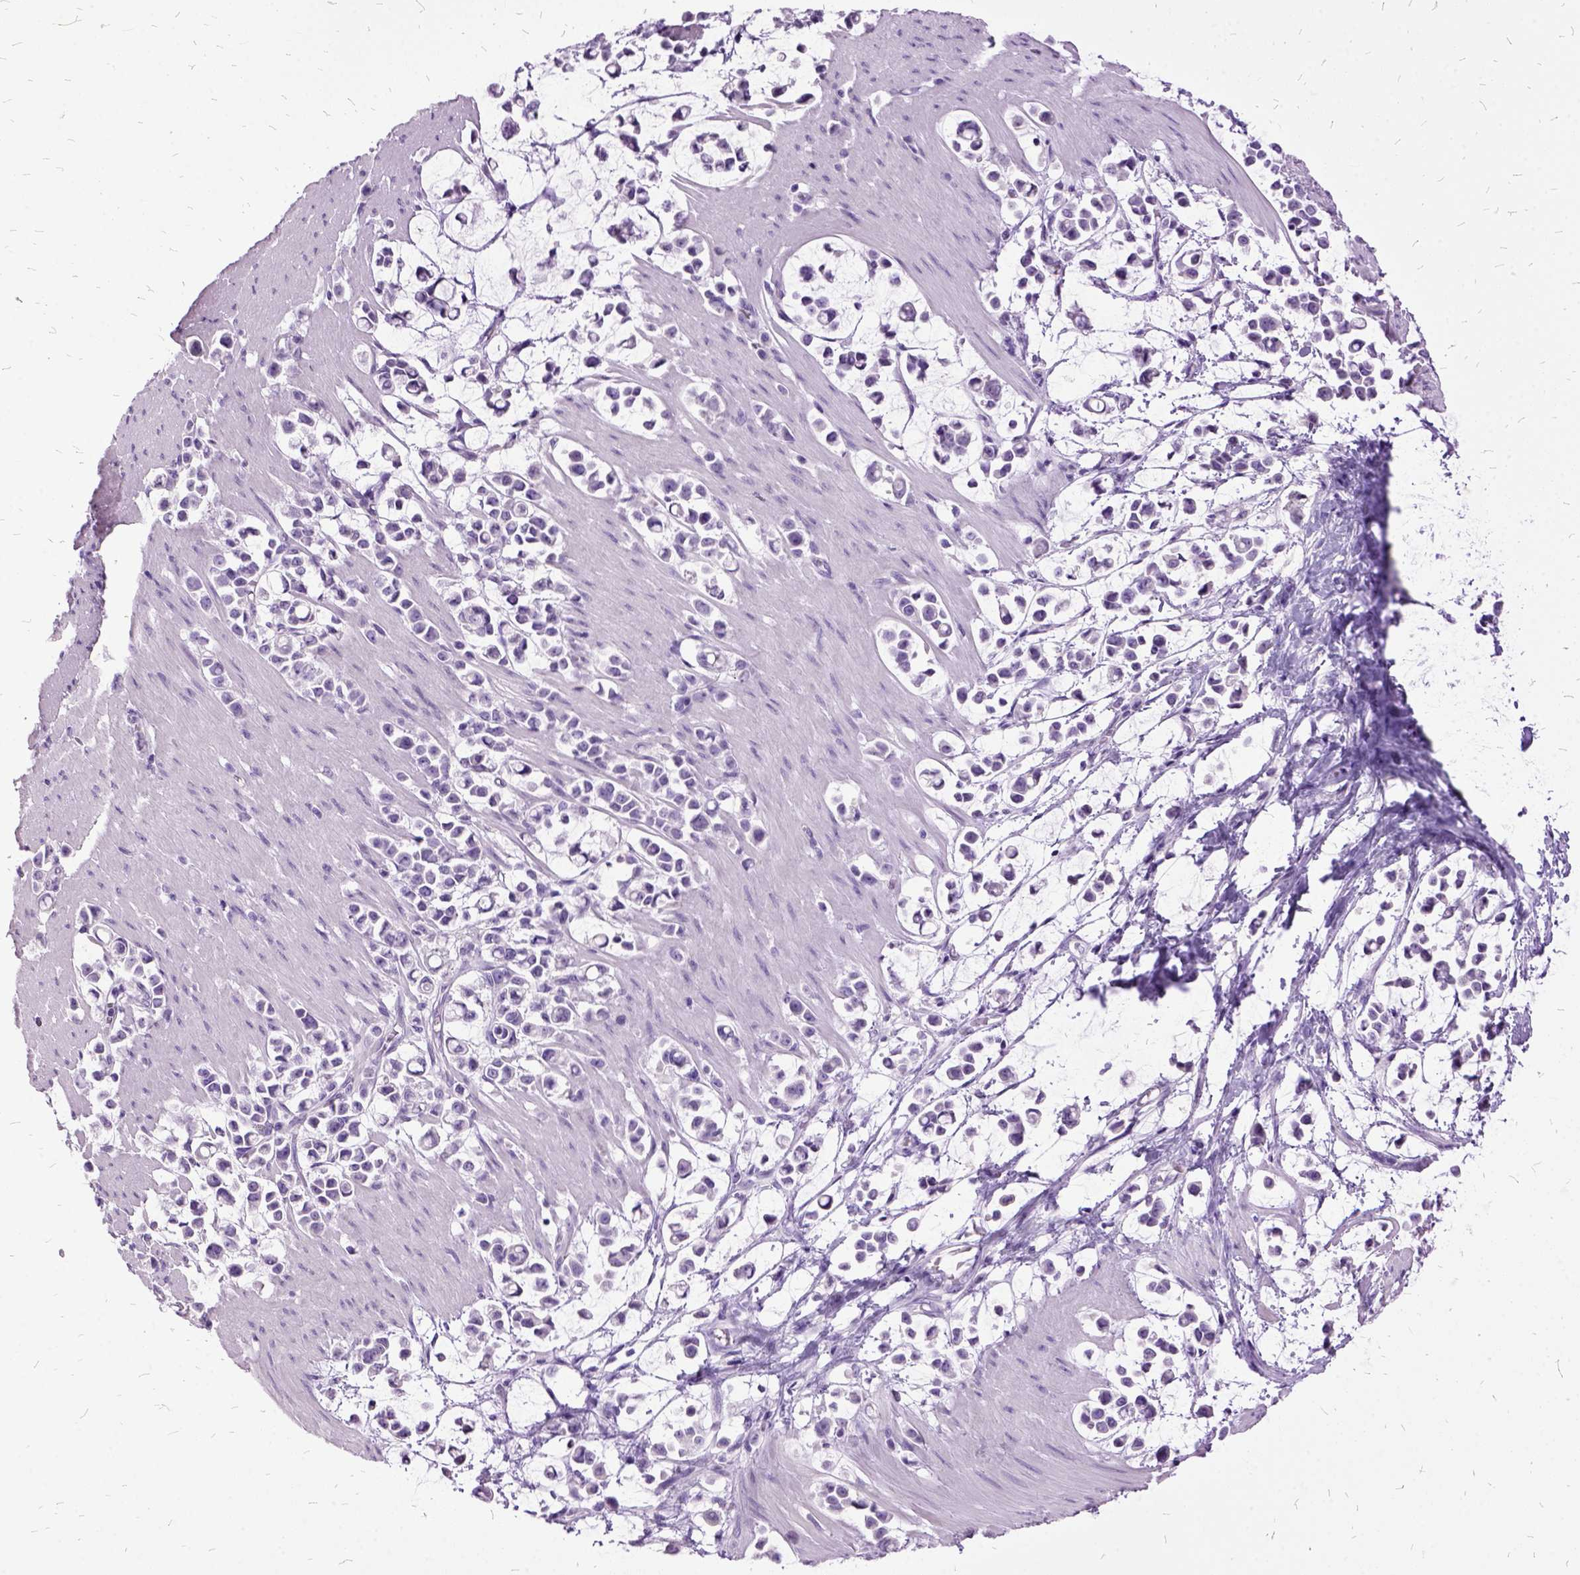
{"staining": {"intensity": "negative", "quantity": "none", "location": "none"}, "tissue": "stomach cancer", "cell_type": "Tumor cells", "image_type": "cancer", "snomed": [{"axis": "morphology", "description": "Adenocarcinoma, NOS"}, {"axis": "topography", "description": "Stomach"}], "caption": "Stomach cancer (adenocarcinoma) was stained to show a protein in brown. There is no significant positivity in tumor cells.", "gene": "MME", "patient": {"sex": "male", "age": 82}}